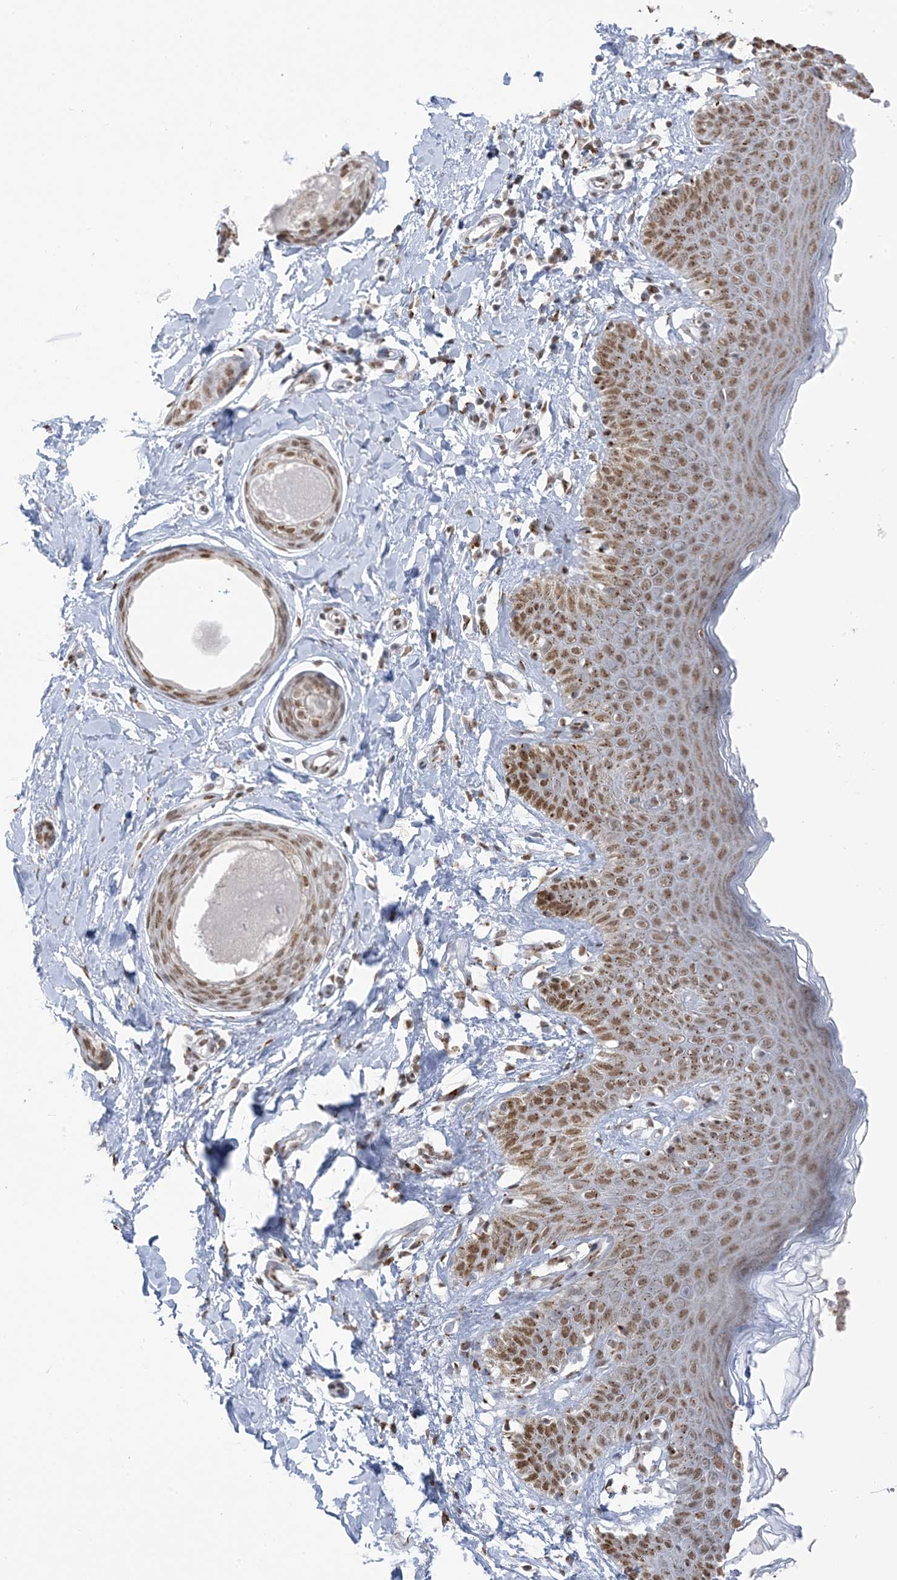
{"staining": {"intensity": "moderate", "quantity": ">75%", "location": "cytoplasmic/membranous,nuclear"}, "tissue": "skin", "cell_type": "Epidermal cells", "image_type": "normal", "snomed": [{"axis": "morphology", "description": "Normal tissue, NOS"}, {"axis": "topography", "description": "Vulva"}], "caption": "Unremarkable skin reveals moderate cytoplasmic/membranous,nuclear expression in approximately >75% of epidermal cells, visualized by immunohistochemistry. (IHC, brightfield microscopy, high magnification).", "gene": "GPR107", "patient": {"sex": "female", "age": 66}}